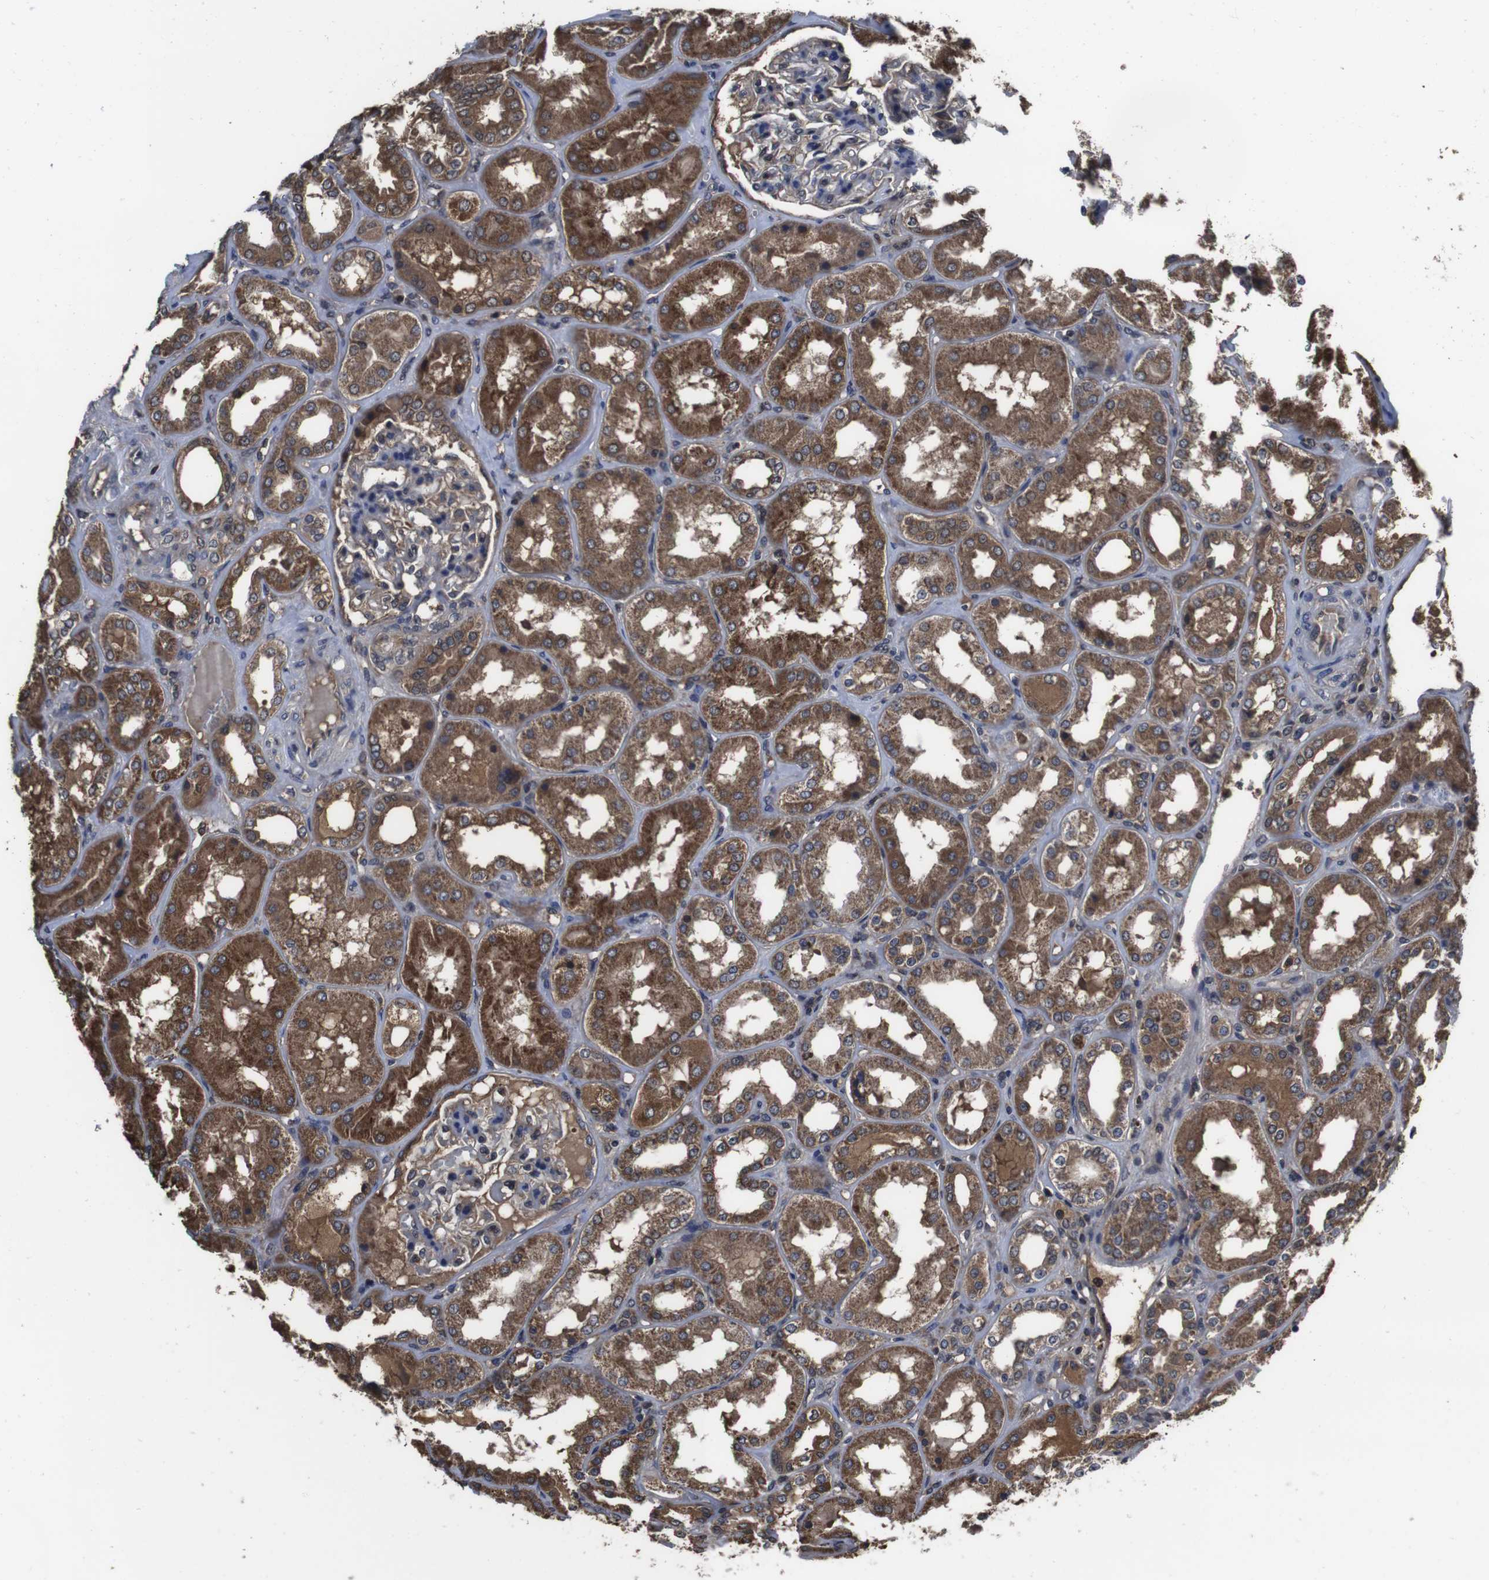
{"staining": {"intensity": "moderate", "quantity": "<25%", "location": "cytoplasmic/membranous"}, "tissue": "kidney", "cell_type": "Cells in glomeruli", "image_type": "normal", "snomed": [{"axis": "morphology", "description": "Normal tissue, NOS"}, {"axis": "topography", "description": "Kidney"}], "caption": "IHC micrograph of benign human kidney stained for a protein (brown), which reveals low levels of moderate cytoplasmic/membranous staining in approximately <25% of cells in glomeruli.", "gene": "CXCL11", "patient": {"sex": "female", "age": 56}}